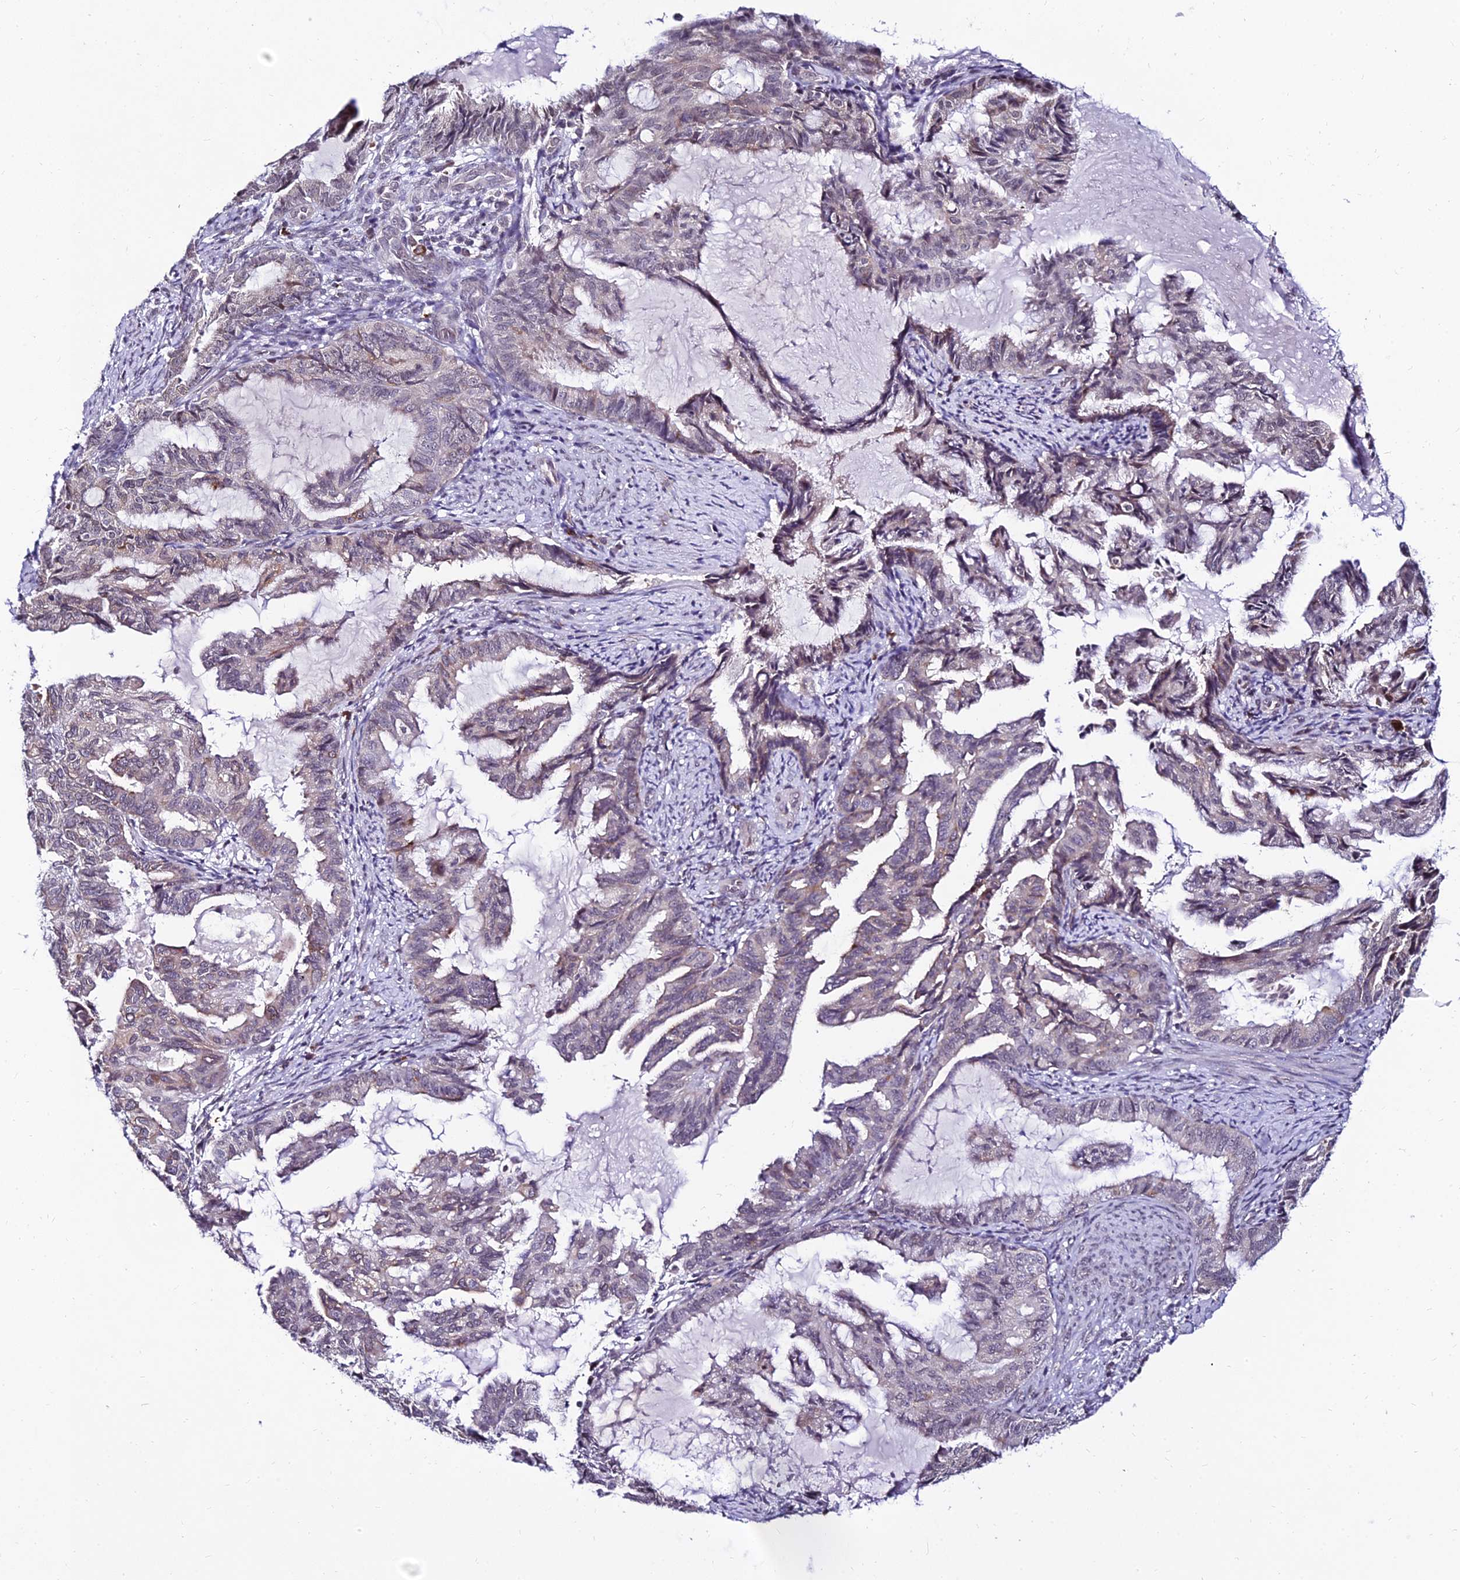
{"staining": {"intensity": "weak", "quantity": "<25%", "location": "cytoplasmic/membranous,nuclear"}, "tissue": "endometrial cancer", "cell_type": "Tumor cells", "image_type": "cancer", "snomed": [{"axis": "morphology", "description": "Adenocarcinoma, NOS"}, {"axis": "topography", "description": "Endometrium"}], "caption": "A histopathology image of endometrial cancer (adenocarcinoma) stained for a protein displays no brown staining in tumor cells.", "gene": "CDNF", "patient": {"sex": "female", "age": 86}}